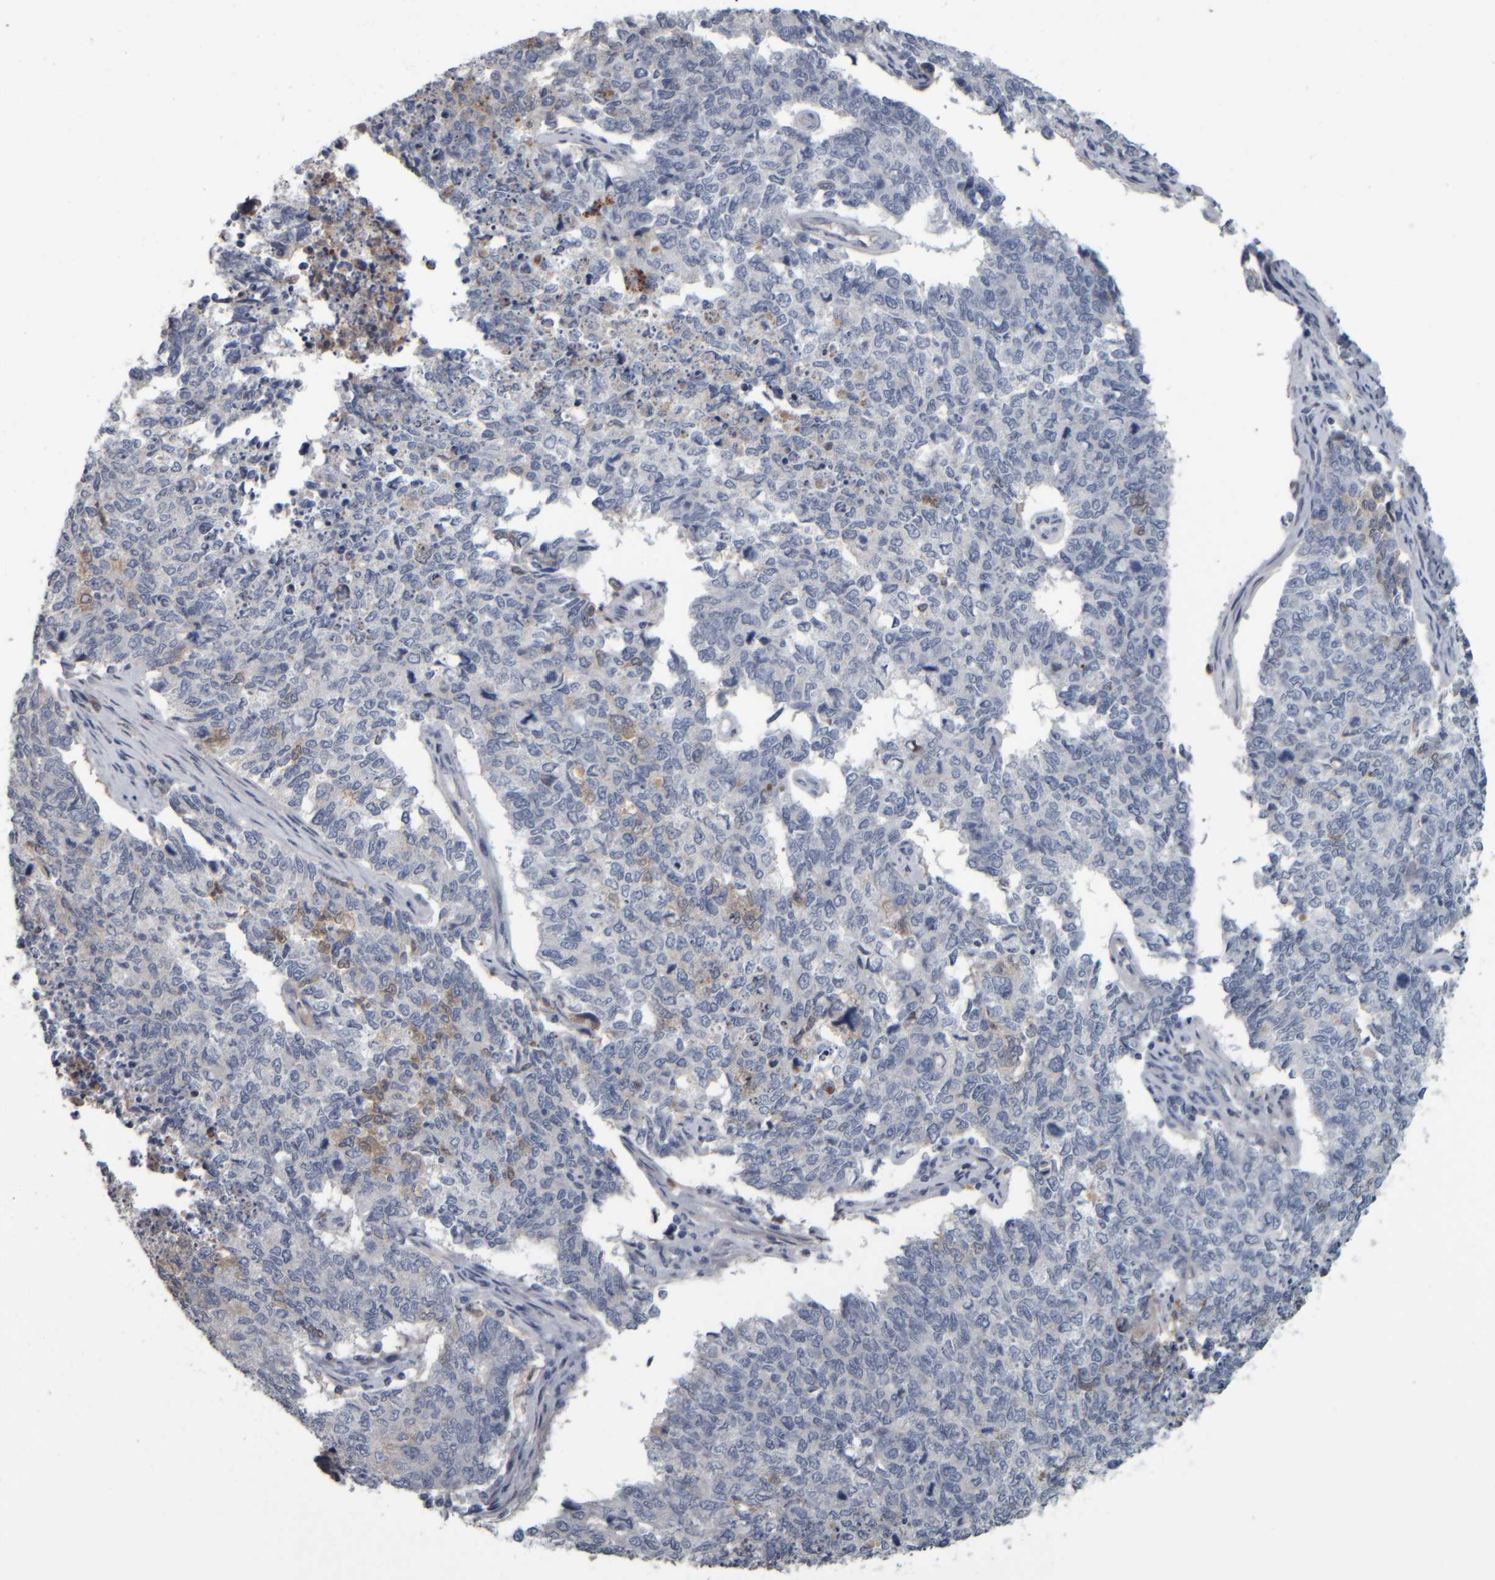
{"staining": {"intensity": "negative", "quantity": "none", "location": "none"}, "tissue": "cervical cancer", "cell_type": "Tumor cells", "image_type": "cancer", "snomed": [{"axis": "morphology", "description": "Squamous cell carcinoma, NOS"}, {"axis": "topography", "description": "Cervix"}], "caption": "Immunohistochemical staining of cervical cancer demonstrates no significant staining in tumor cells. (Stains: DAB (3,3'-diaminobenzidine) IHC with hematoxylin counter stain, Microscopy: brightfield microscopy at high magnification).", "gene": "CAVIN4", "patient": {"sex": "female", "age": 63}}